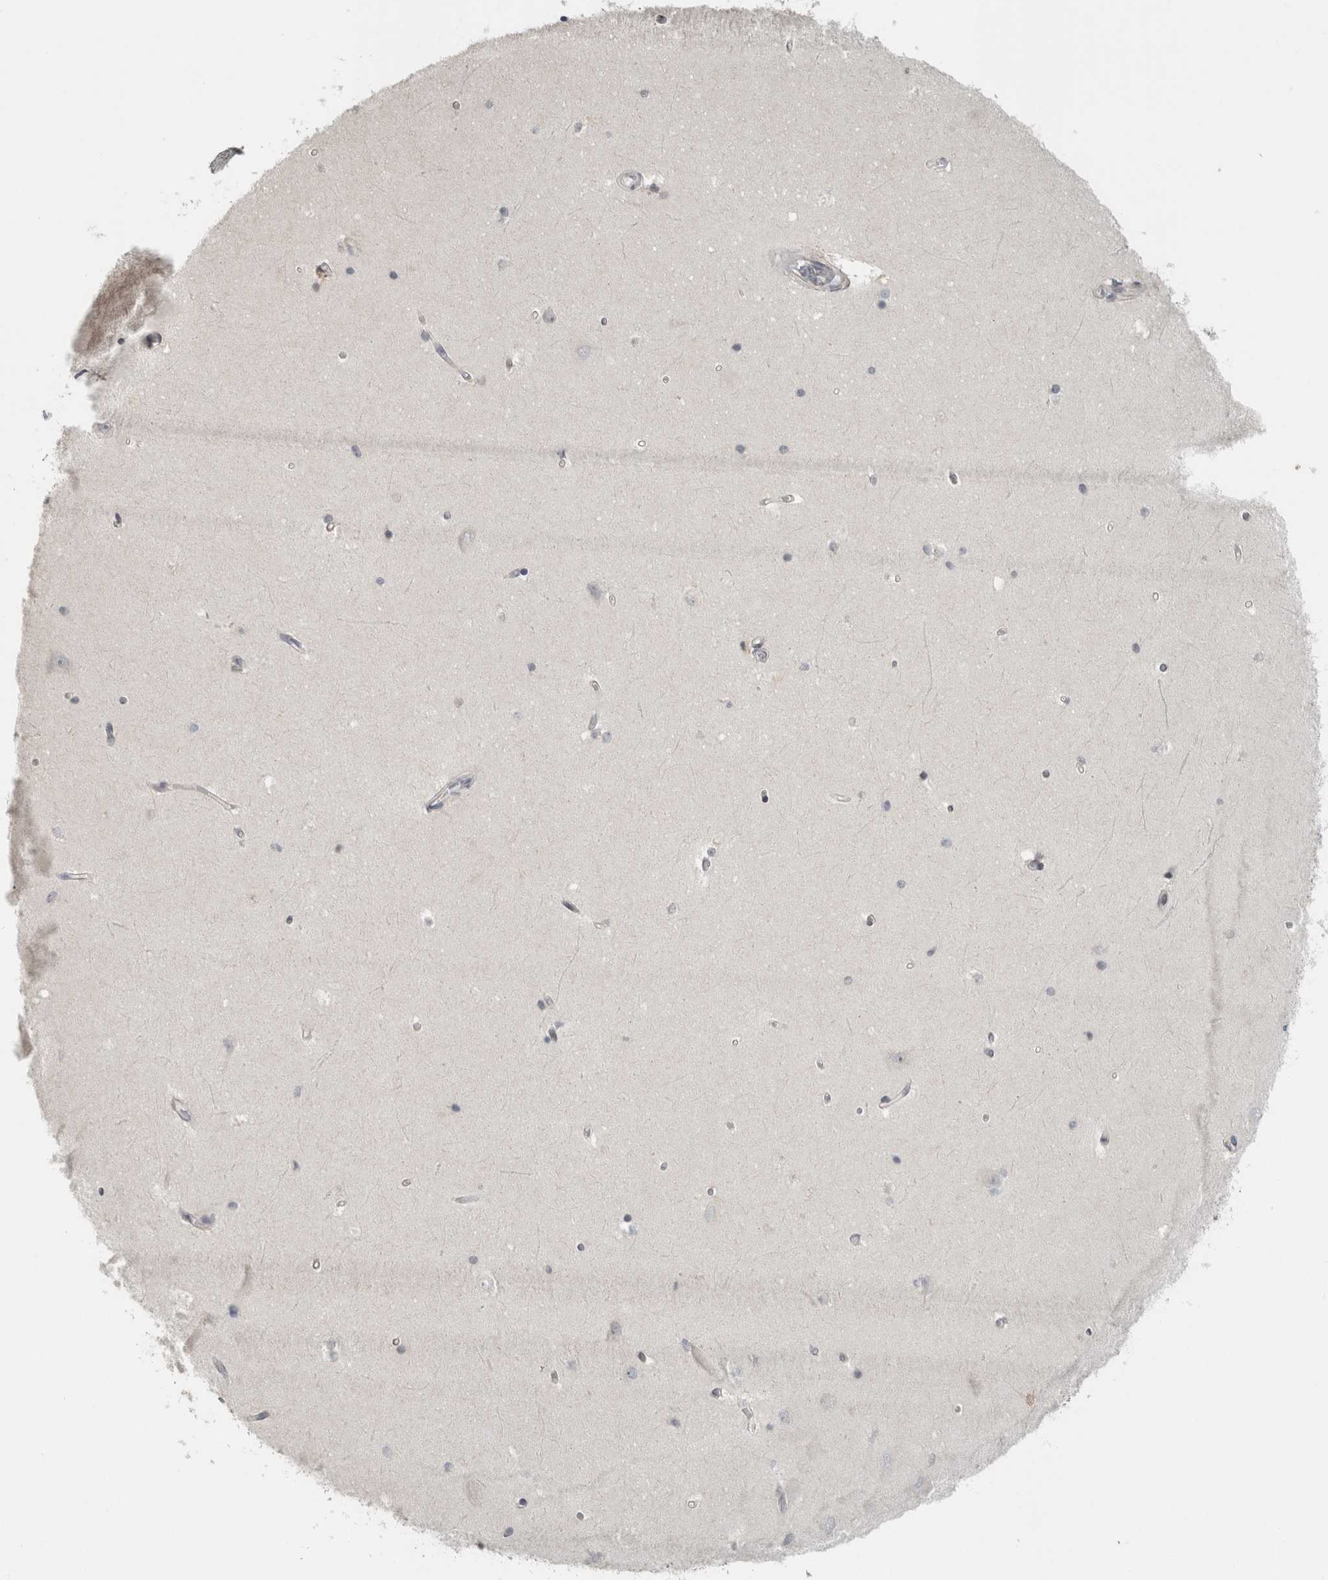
{"staining": {"intensity": "strong", "quantity": "<25%", "location": "cytoplasmic/membranous"}, "tissue": "hippocampus", "cell_type": "Glial cells", "image_type": "normal", "snomed": [{"axis": "morphology", "description": "Normal tissue, NOS"}, {"axis": "topography", "description": "Hippocampus"}], "caption": "Hippocampus stained for a protein (brown) shows strong cytoplasmic/membranous positive positivity in about <25% of glial cells.", "gene": "SCIN", "patient": {"sex": "male", "age": 45}}